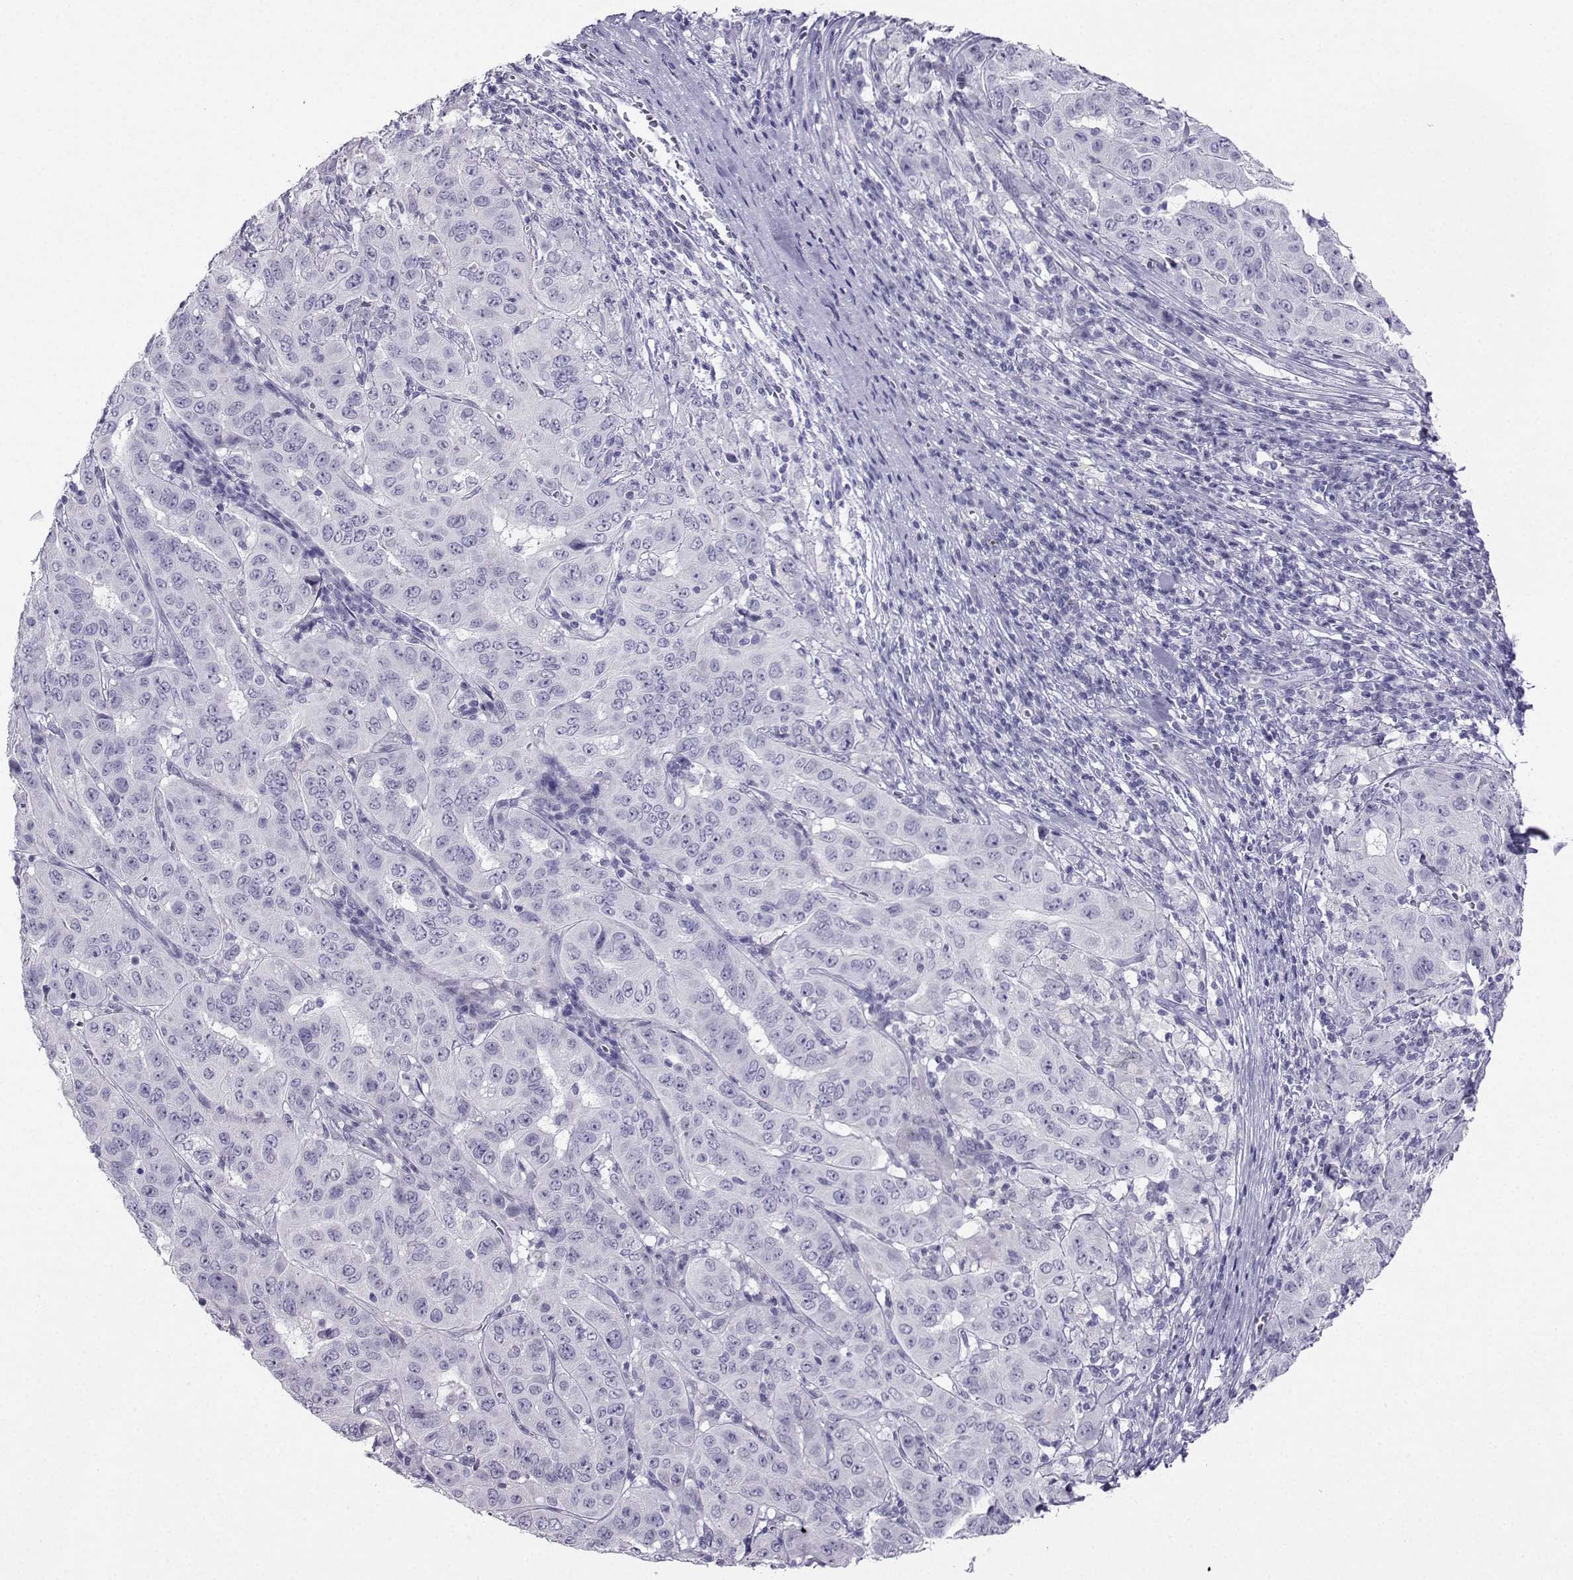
{"staining": {"intensity": "negative", "quantity": "none", "location": "none"}, "tissue": "pancreatic cancer", "cell_type": "Tumor cells", "image_type": "cancer", "snomed": [{"axis": "morphology", "description": "Adenocarcinoma, NOS"}, {"axis": "topography", "description": "Pancreas"}], "caption": "Image shows no protein staining in tumor cells of pancreatic adenocarcinoma tissue.", "gene": "KIF17", "patient": {"sex": "male", "age": 63}}